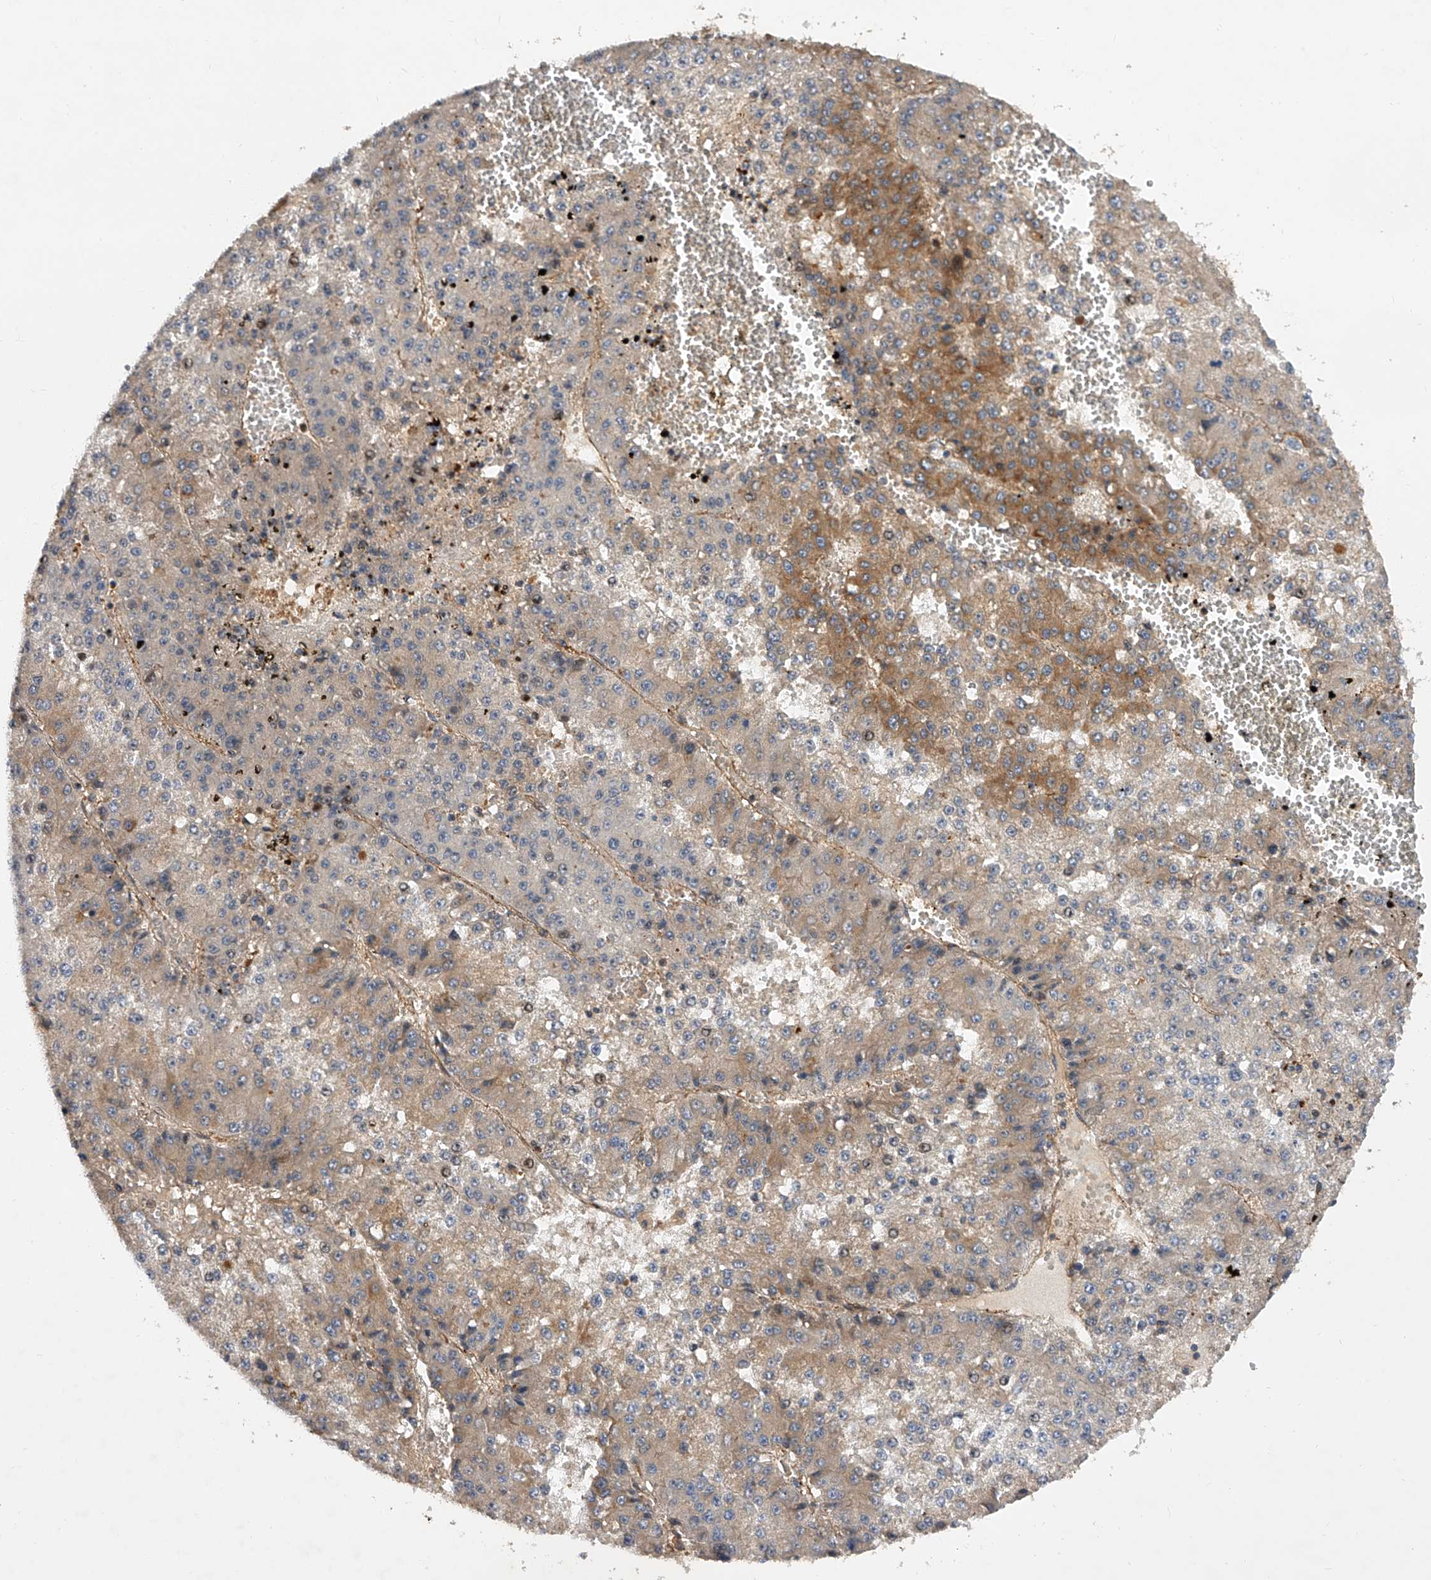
{"staining": {"intensity": "moderate", "quantity": "<25%", "location": "cytoplasmic/membranous"}, "tissue": "liver cancer", "cell_type": "Tumor cells", "image_type": "cancer", "snomed": [{"axis": "morphology", "description": "Carcinoma, Hepatocellular, NOS"}, {"axis": "topography", "description": "Liver"}], "caption": "Liver cancer stained with IHC shows moderate cytoplasmic/membranous expression in approximately <25% of tumor cells.", "gene": "PDSS2", "patient": {"sex": "female", "age": 73}}